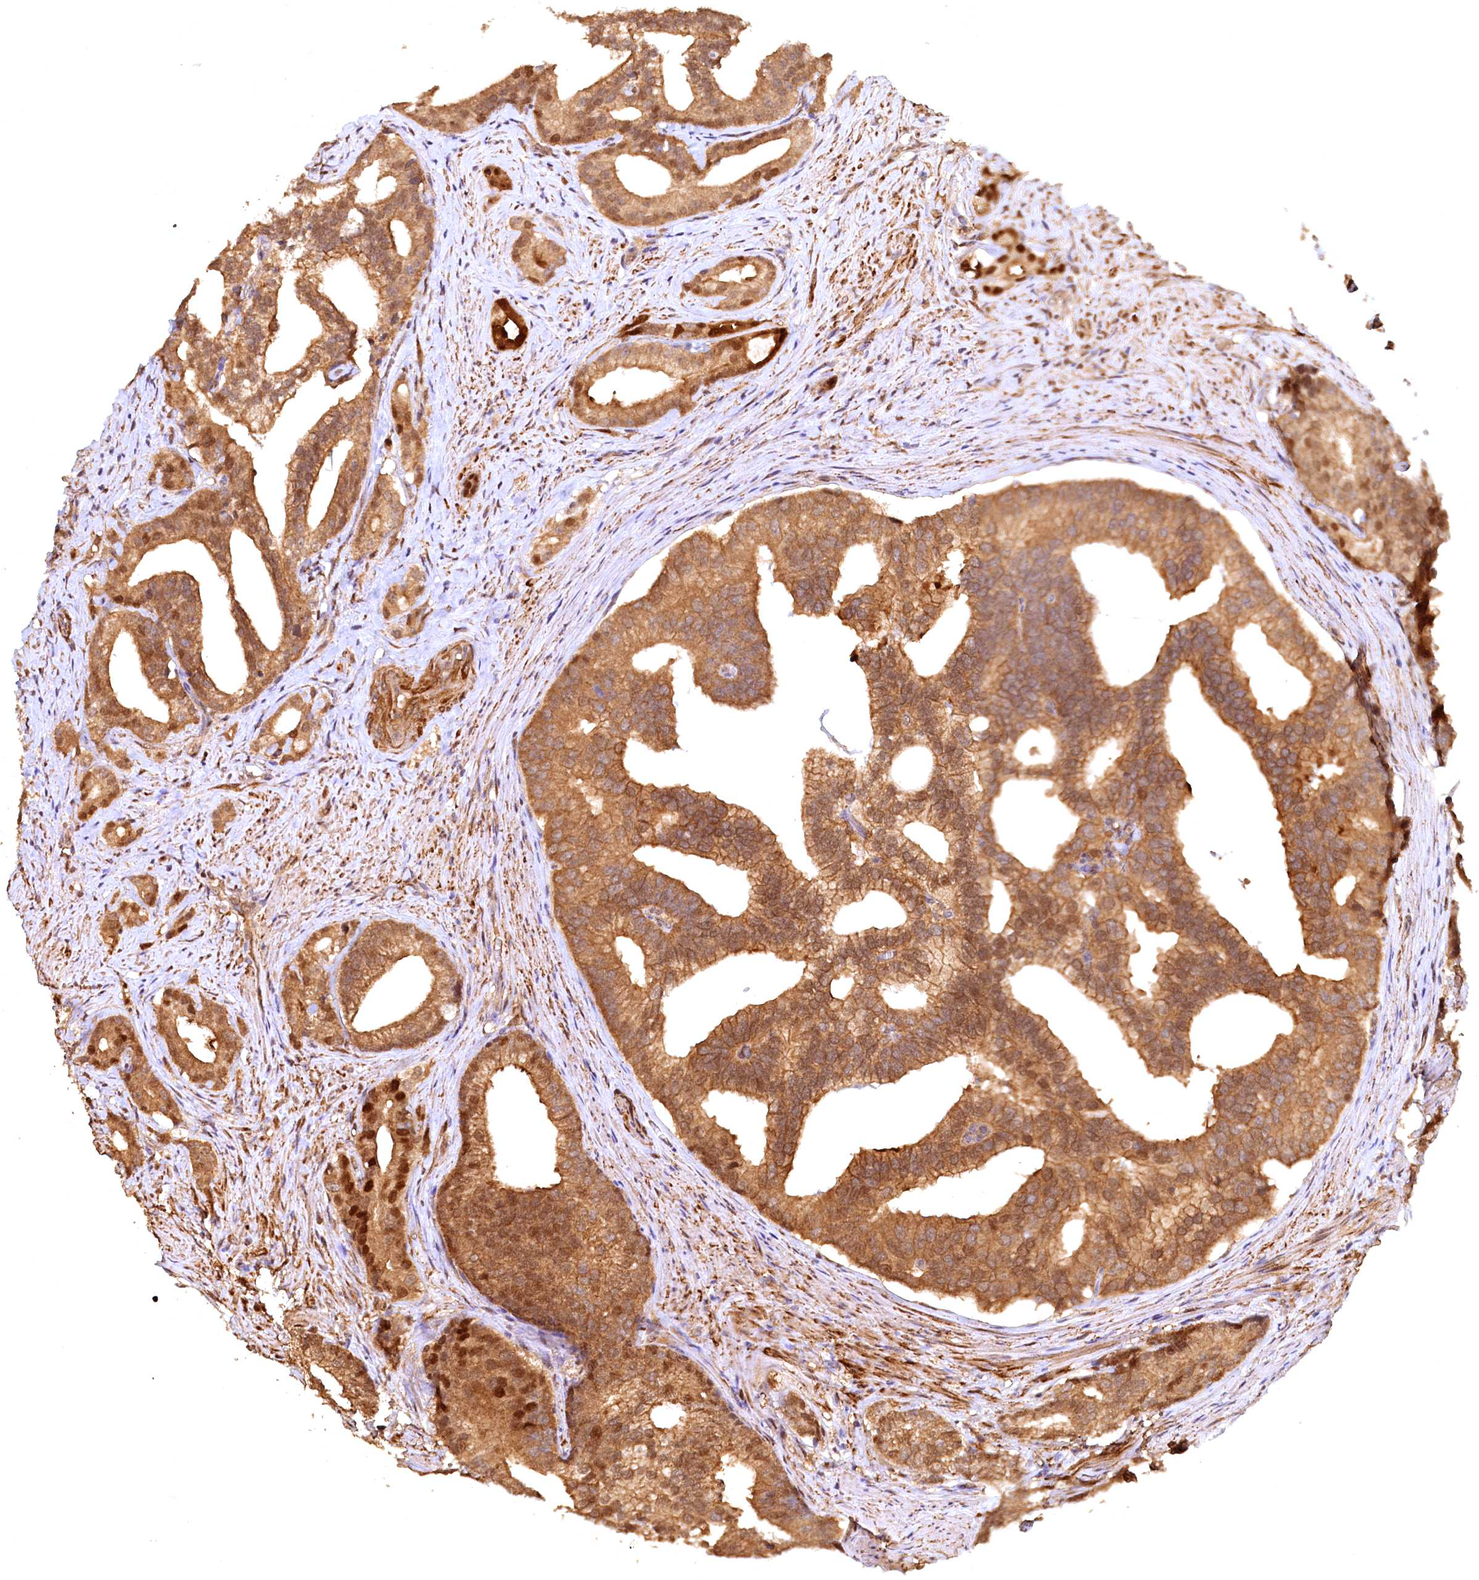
{"staining": {"intensity": "moderate", "quantity": ">75%", "location": "cytoplasmic/membranous,nuclear"}, "tissue": "prostate cancer", "cell_type": "Tumor cells", "image_type": "cancer", "snomed": [{"axis": "morphology", "description": "Adenocarcinoma, Low grade"}, {"axis": "topography", "description": "Prostate"}], "caption": "Protein staining demonstrates moderate cytoplasmic/membranous and nuclear staining in approximately >75% of tumor cells in prostate low-grade adenocarcinoma.", "gene": "UBL7", "patient": {"sex": "male", "age": 71}}